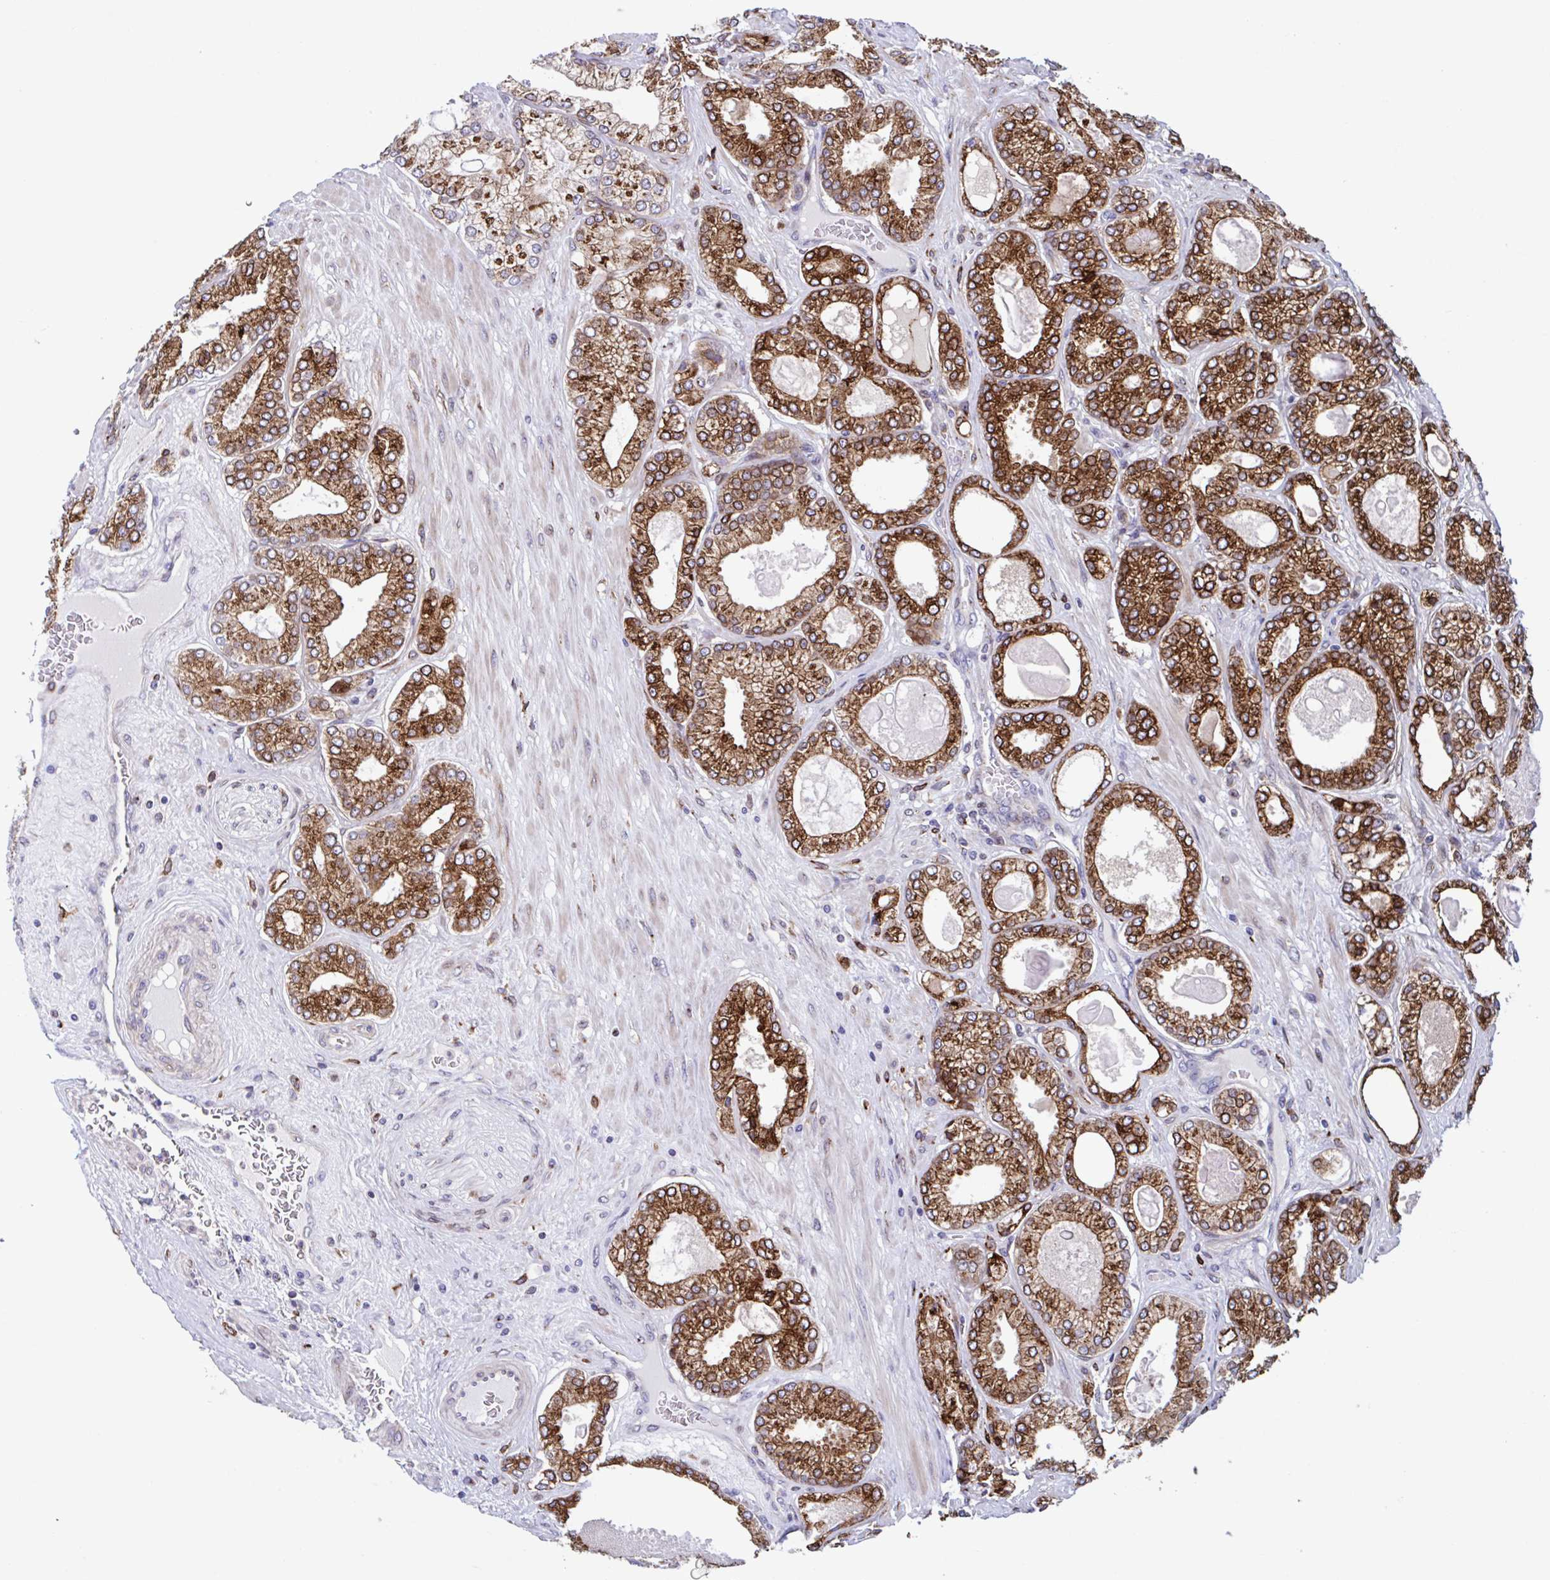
{"staining": {"intensity": "strong", "quantity": ">75%", "location": "cytoplasmic/membranous"}, "tissue": "prostate cancer", "cell_type": "Tumor cells", "image_type": "cancer", "snomed": [{"axis": "morphology", "description": "Adenocarcinoma, High grade"}, {"axis": "topography", "description": "Prostate"}], "caption": "Human prostate high-grade adenocarcinoma stained with a brown dye displays strong cytoplasmic/membranous positive staining in about >75% of tumor cells.", "gene": "RFK", "patient": {"sex": "male", "age": 68}}